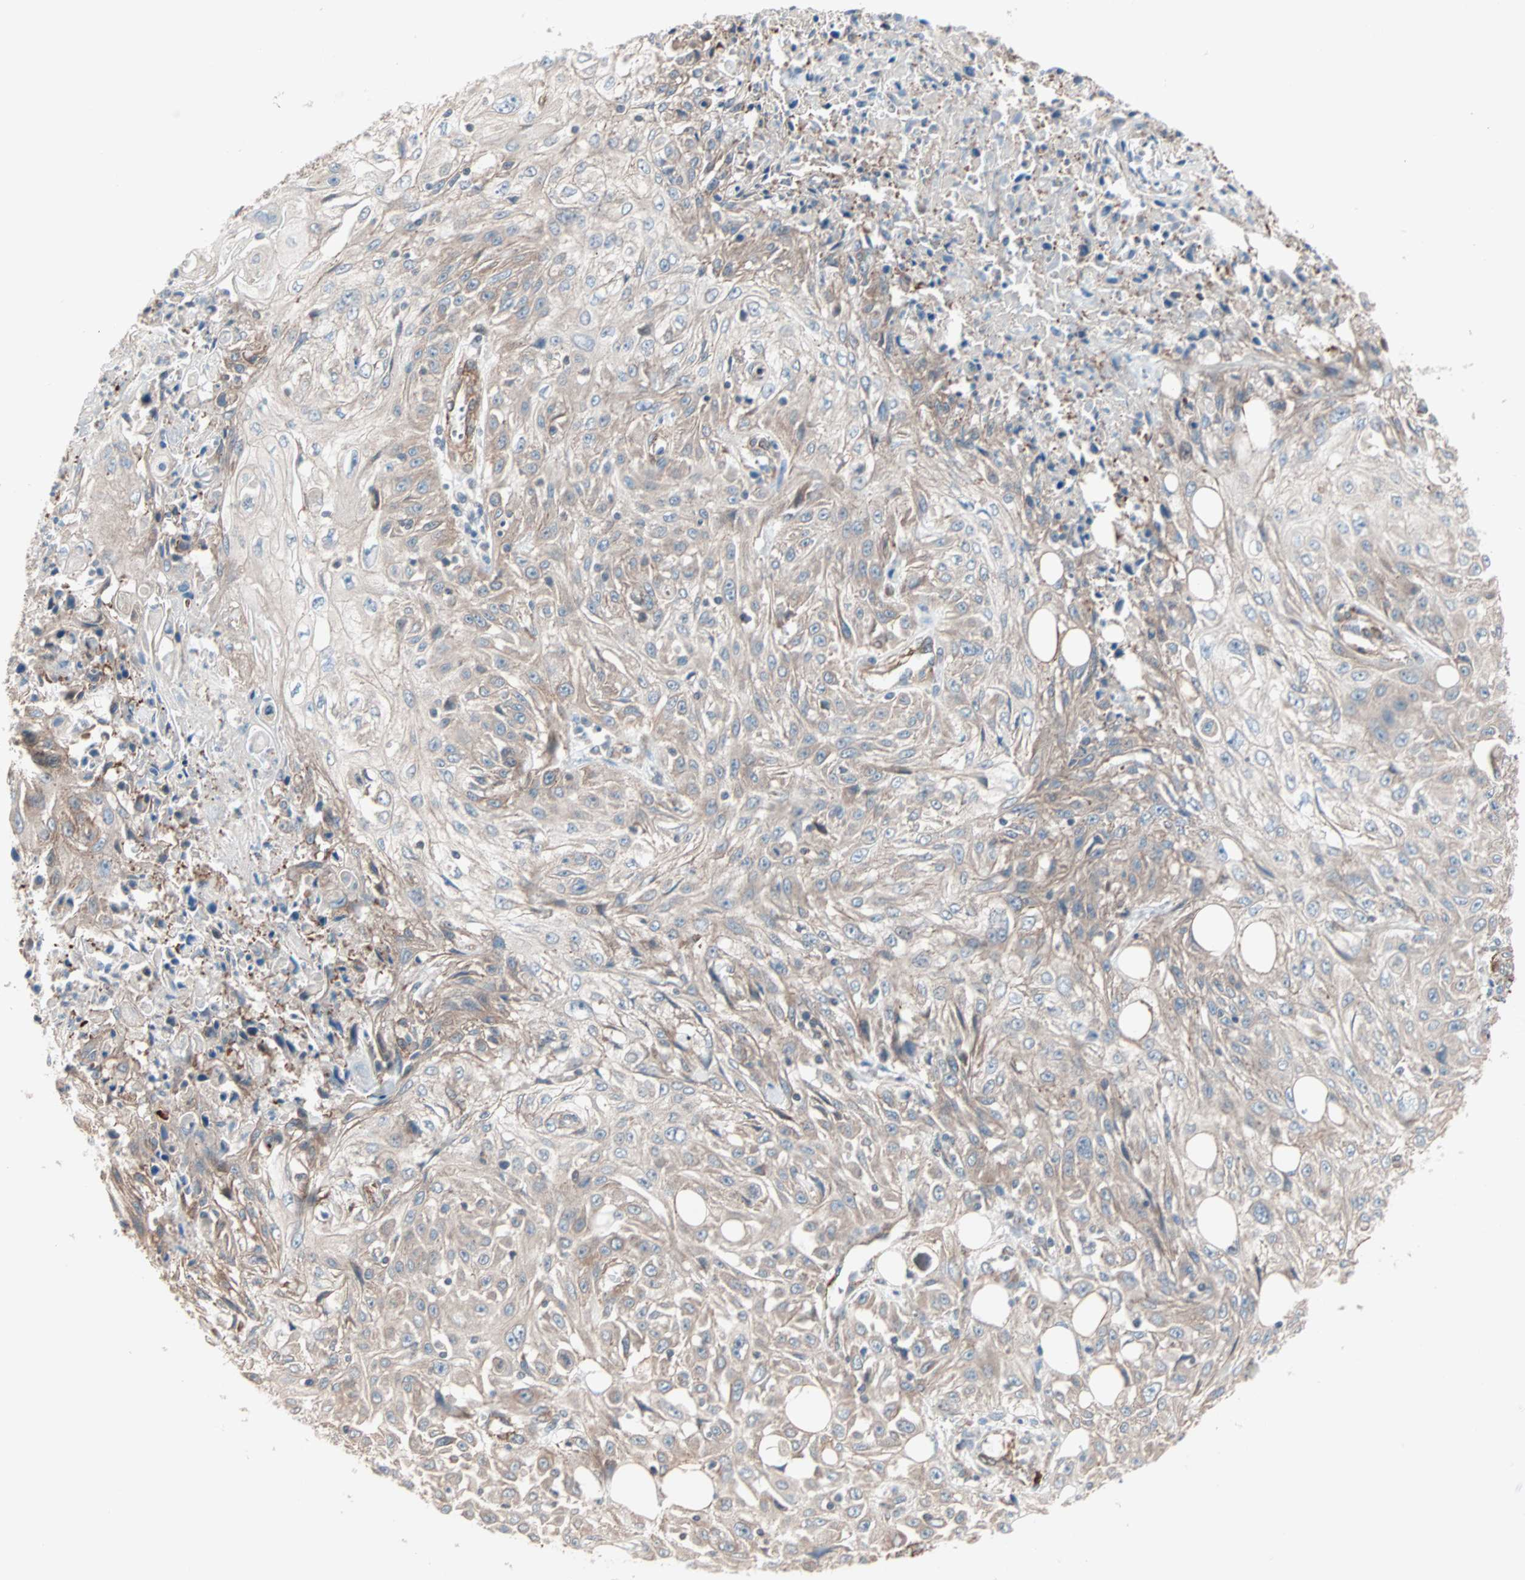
{"staining": {"intensity": "weak", "quantity": ">75%", "location": "cytoplasmic/membranous"}, "tissue": "skin cancer", "cell_type": "Tumor cells", "image_type": "cancer", "snomed": [{"axis": "morphology", "description": "Squamous cell carcinoma, NOS"}, {"axis": "morphology", "description": "Squamous cell carcinoma, metastatic, NOS"}, {"axis": "topography", "description": "Skin"}, {"axis": "topography", "description": "Lymph node"}], "caption": "Human skin cancer stained for a protein (brown) shows weak cytoplasmic/membranous positive positivity in approximately >75% of tumor cells.", "gene": "ALG5", "patient": {"sex": "male", "age": 75}}